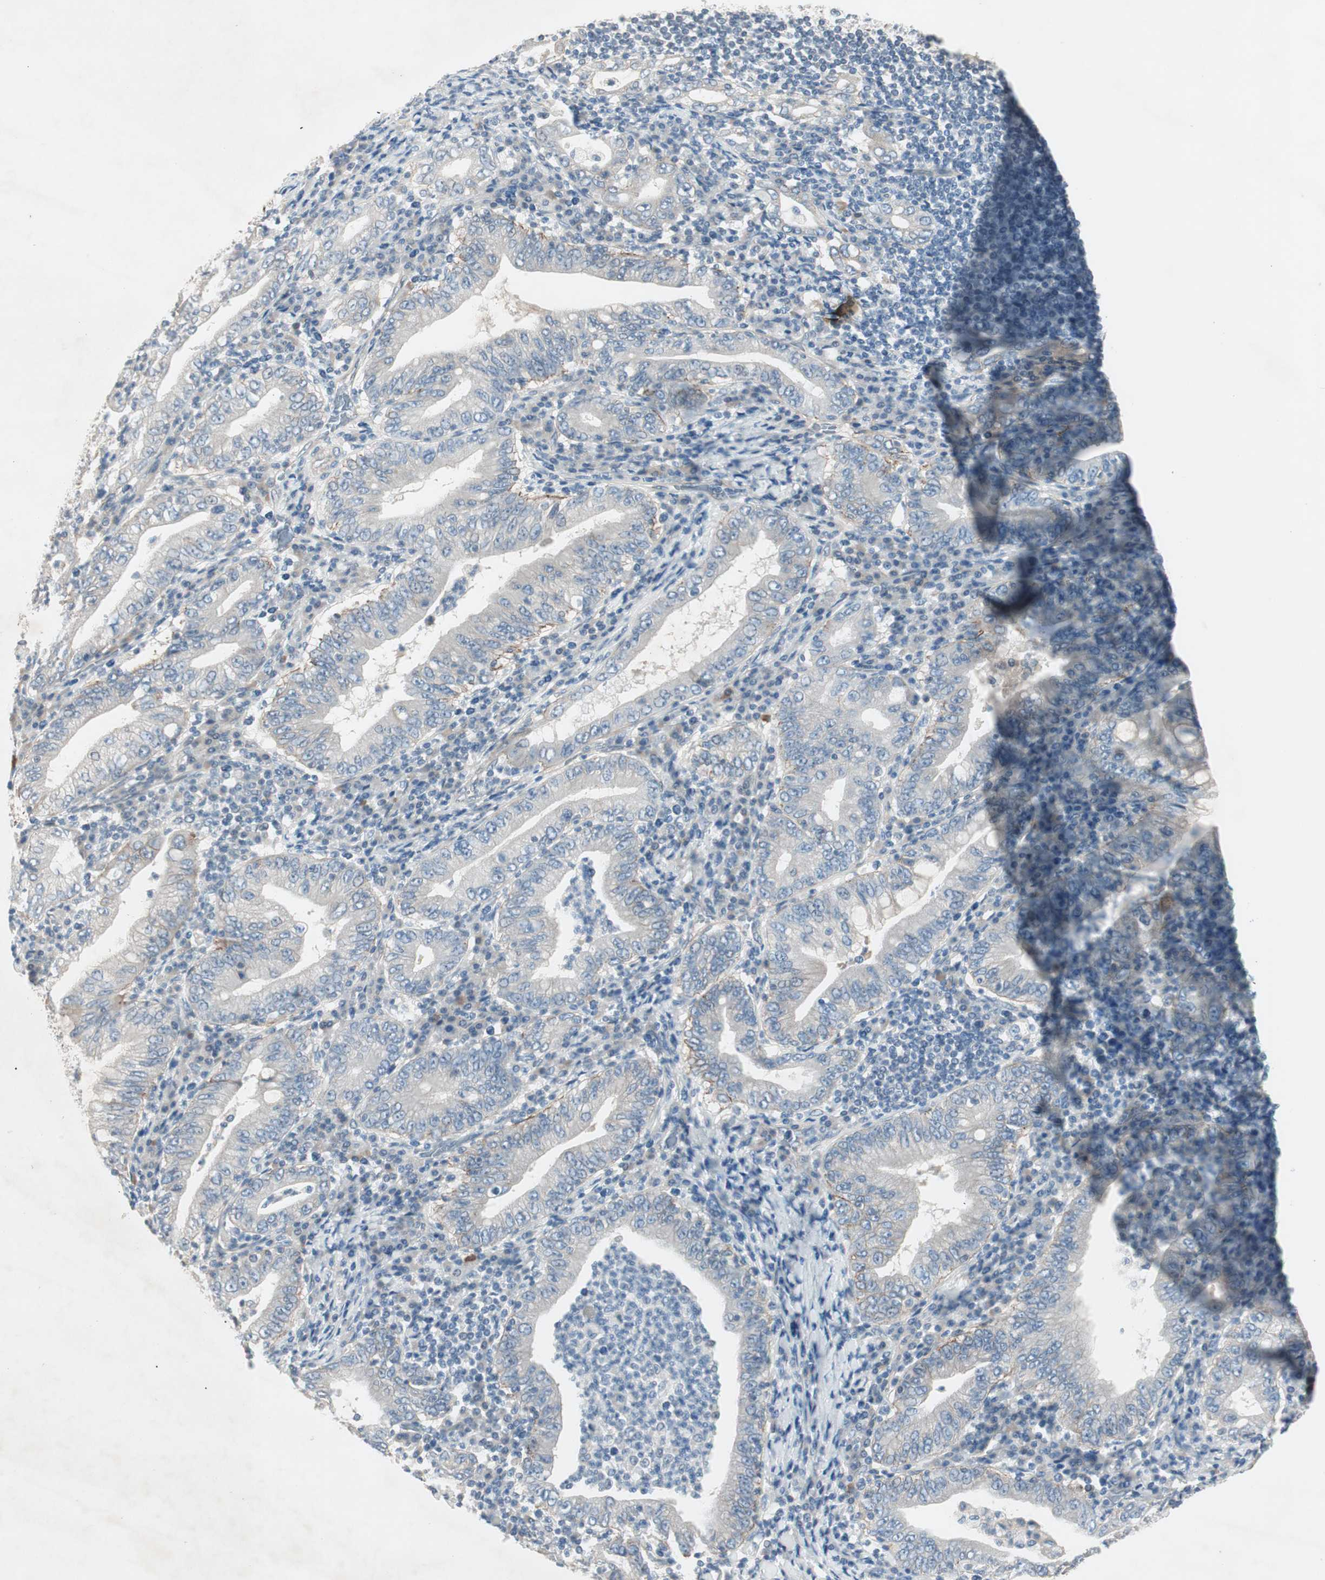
{"staining": {"intensity": "negative", "quantity": "none", "location": "none"}, "tissue": "stomach cancer", "cell_type": "Tumor cells", "image_type": "cancer", "snomed": [{"axis": "morphology", "description": "Normal tissue, NOS"}, {"axis": "morphology", "description": "Adenocarcinoma, NOS"}, {"axis": "topography", "description": "Esophagus"}, {"axis": "topography", "description": "Stomach, upper"}, {"axis": "topography", "description": "Peripheral nerve tissue"}], "caption": "There is no significant expression in tumor cells of stomach cancer (adenocarcinoma).", "gene": "ITGB4", "patient": {"sex": "male", "age": 62}}